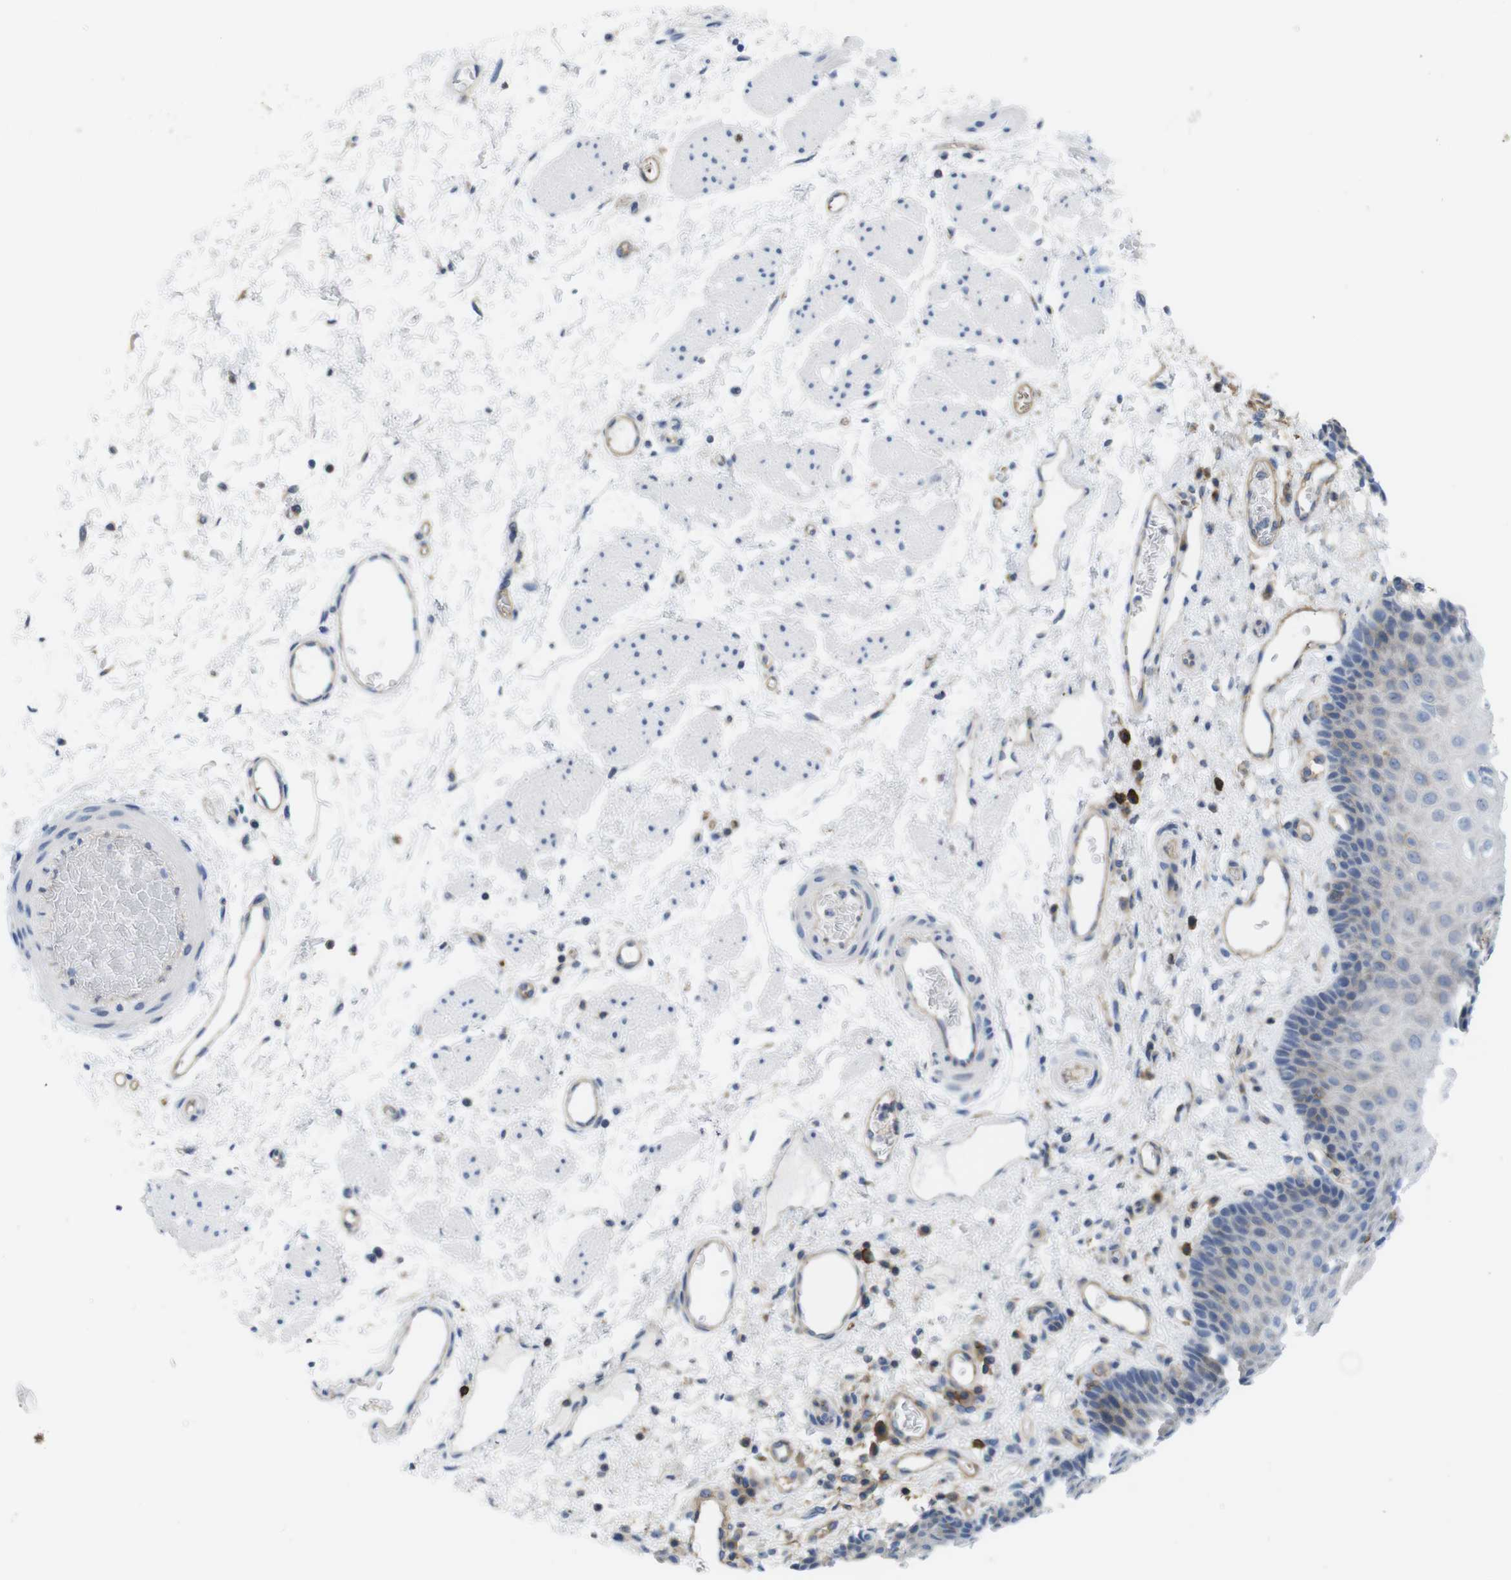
{"staining": {"intensity": "negative", "quantity": "none", "location": "none"}, "tissue": "esophagus", "cell_type": "Squamous epithelial cells", "image_type": "normal", "snomed": [{"axis": "morphology", "description": "Normal tissue, NOS"}, {"axis": "topography", "description": "Esophagus"}], "caption": "The image demonstrates no staining of squamous epithelial cells in normal esophagus.", "gene": "CCR6", "patient": {"sex": "male", "age": 54}}